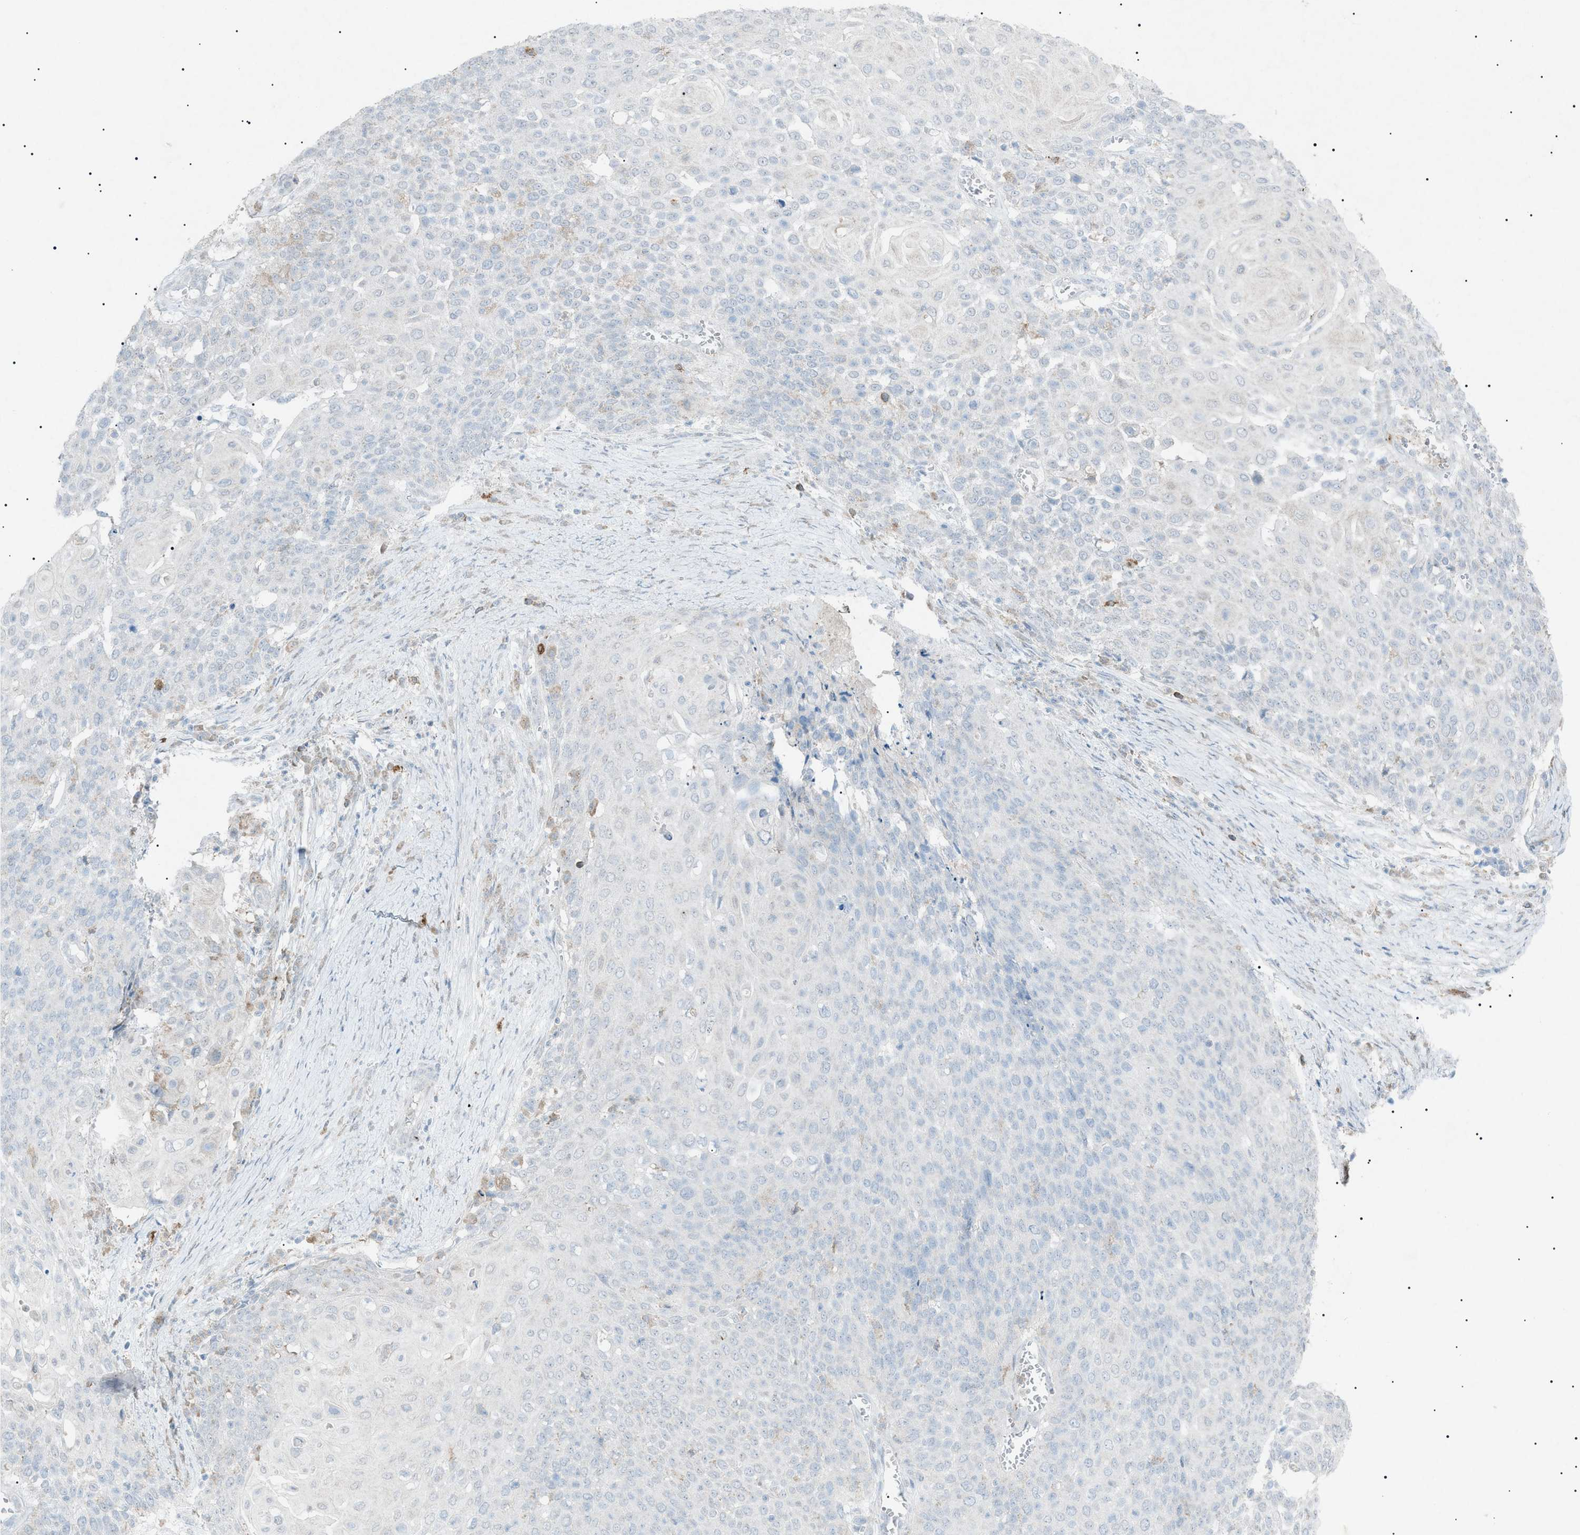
{"staining": {"intensity": "negative", "quantity": "none", "location": "none"}, "tissue": "cervical cancer", "cell_type": "Tumor cells", "image_type": "cancer", "snomed": [{"axis": "morphology", "description": "Squamous cell carcinoma, NOS"}, {"axis": "topography", "description": "Cervix"}], "caption": "Immunohistochemistry histopathology image of neoplastic tissue: cervical cancer stained with DAB (3,3'-diaminobenzidine) displays no significant protein staining in tumor cells. (DAB immunohistochemistry (IHC) with hematoxylin counter stain).", "gene": "BTK", "patient": {"sex": "female", "age": 39}}